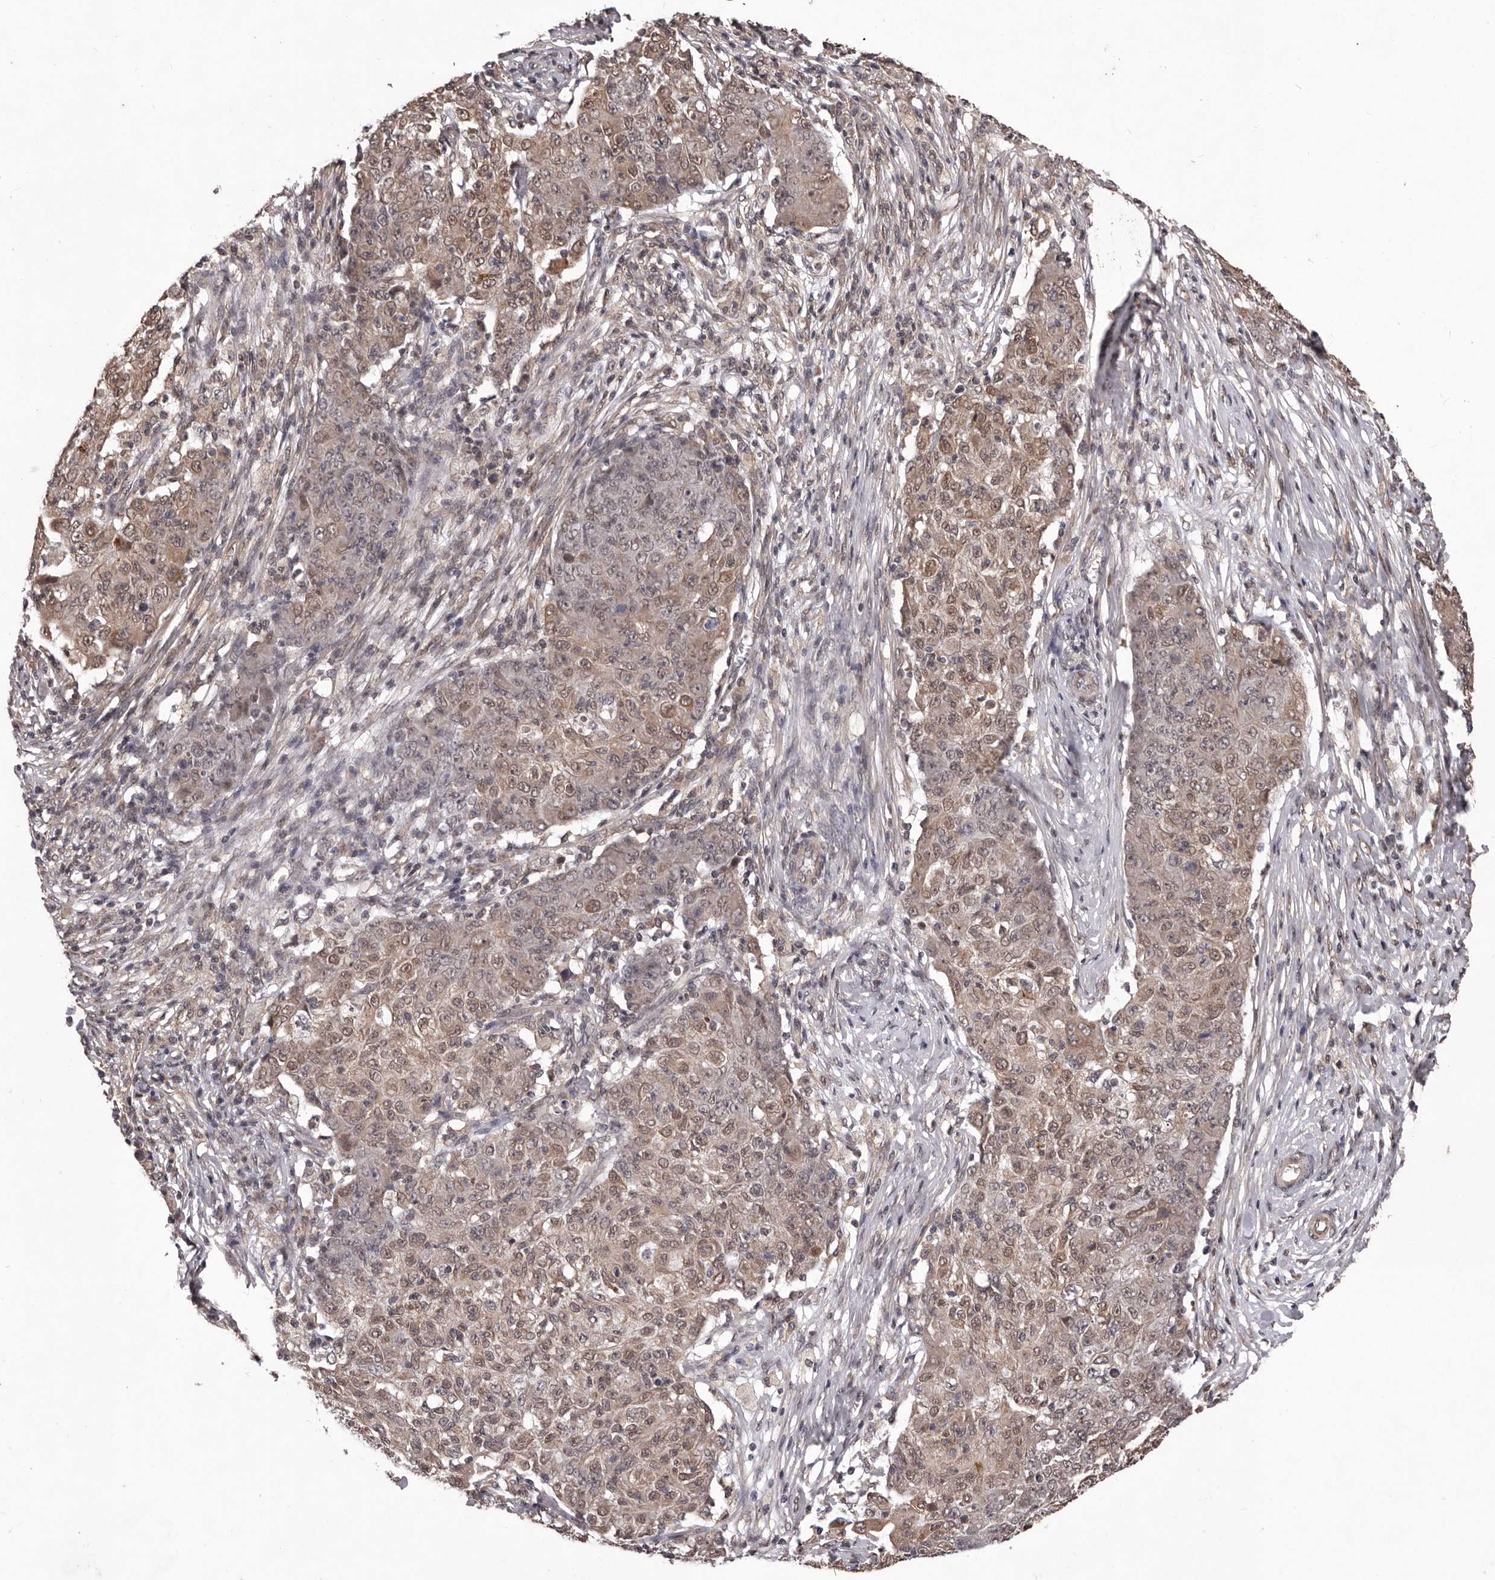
{"staining": {"intensity": "weak", "quantity": ">75%", "location": "cytoplasmic/membranous,nuclear"}, "tissue": "ovarian cancer", "cell_type": "Tumor cells", "image_type": "cancer", "snomed": [{"axis": "morphology", "description": "Carcinoma, endometroid"}, {"axis": "topography", "description": "Ovary"}], "caption": "Endometroid carcinoma (ovarian) stained for a protein (brown) reveals weak cytoplasmic/membranous and nuclear positive positivity in about >75% of tumor cells.", "gene": "CELF3", "patient": {"sex": "female", "age": 42}}